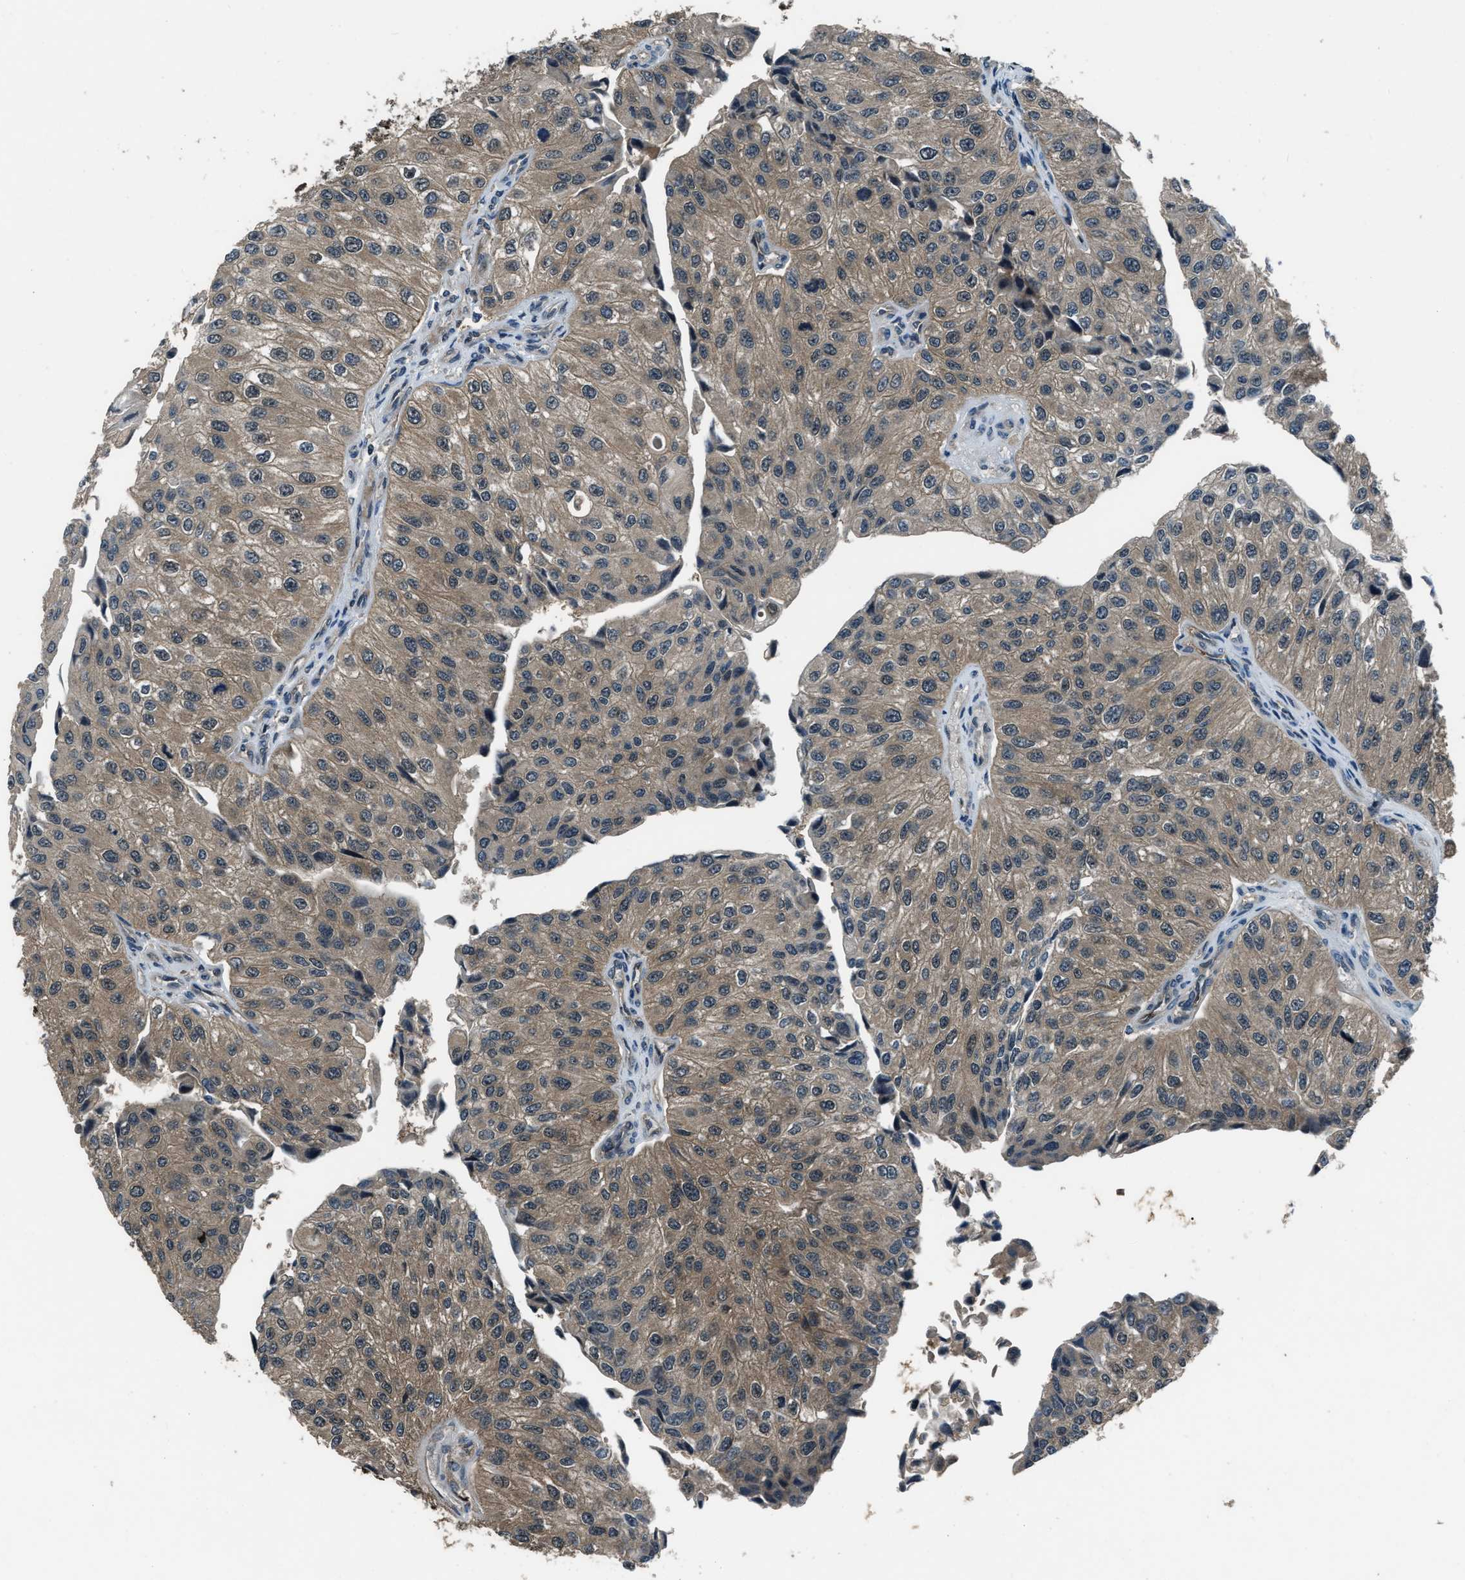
{"staining": {"intensity": "moderate", "quantity": ">75%", "location": "cytoplasmic/membranous"}, "tissue": "urothelial cancer", "cell_type": "Tumor cells", "image_type": "cancer", "snomed": [{"axis": "morphology", "description": "Urothelial carcinoma, High grade"}, {"axis": "topography", "description": "Kidney"}, {"axis": "topography", "description": "Urinary bladder"}], "caption": "This histopathology image reveals immunohistochemistry (IHC) staining of high-grade urothelial carcinoma, with medium moderate cytoplasmic/membranous positivity in approximately >75% of tumor cells.", "gene": "NUDCD3", "patient": {"sex": "male", "age": 77}}